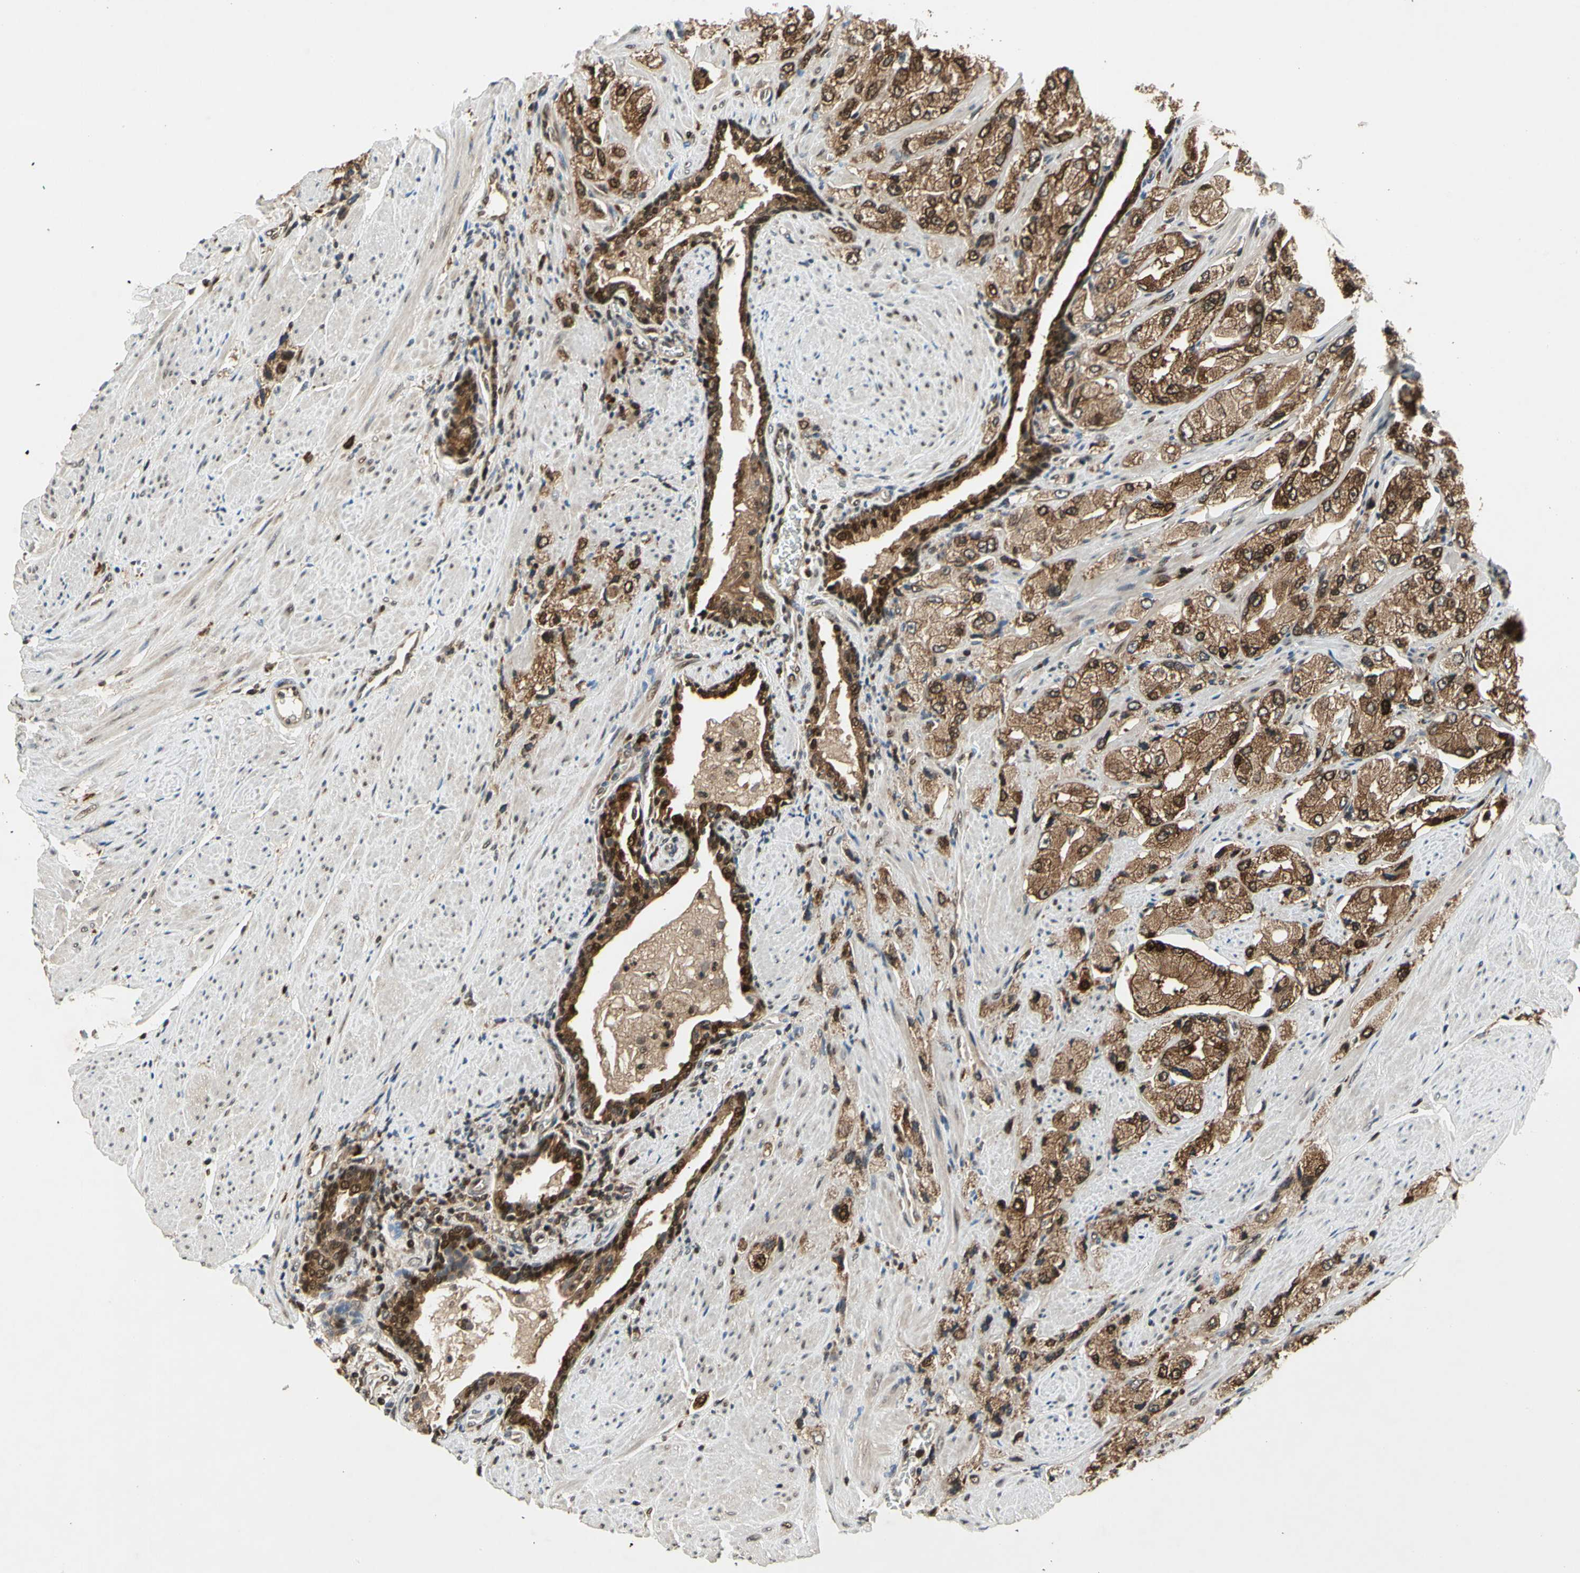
{"staining": {"intensity": "moderate", "quantity": ">75%", "location": "cytoplasmic/membranous,nuclear"}, "tissue": "prostate cancer", "cell_type": "Tumor cells", "image_type": "cancer", "snomed": [{"axis": "morphology", "description": "Adenocarcinoma, High grade"}, {"axis": "topography", "description": "Prostate"}], "caption": "This histopathology image displays prostate cancer (high-grade adenocarcinoma) stained with IHC to label a protein in brown. The cytoplasmic/membranous and nuclear of tumor cells show moderate positivity for the protein. Nuclei are counter-stained blue.", "gene": "GSR", "patient": {"sex": "male", "age": 58}}